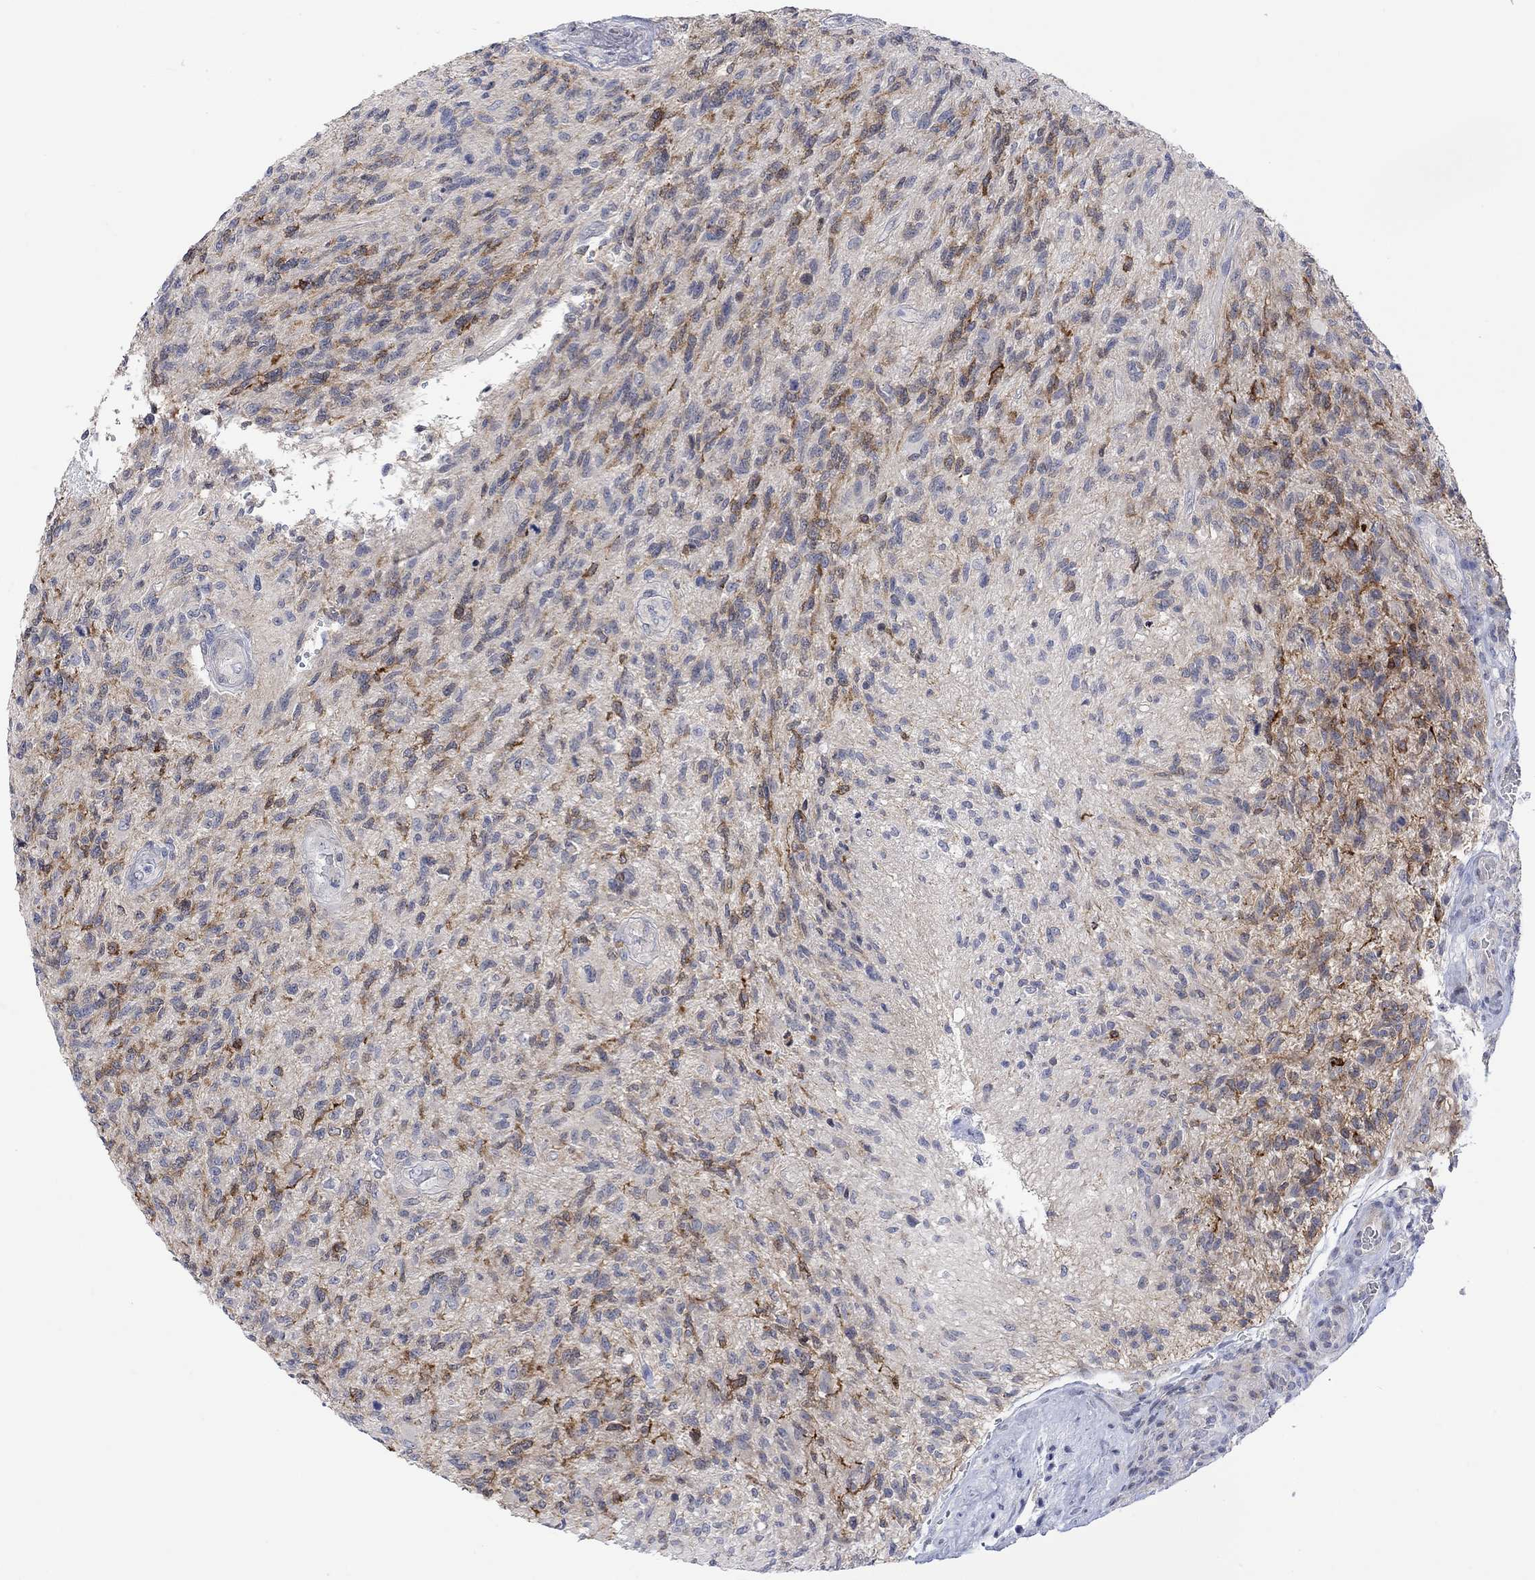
{"staining": {"intensity": "moderate", "quantity": "<25%", "location": "cytoplasmic/membranous"}, "tissue": "glioma", "cell_type": "Tumor cells", "image_type": "cancer", "snomed": [{"axis": "morphology", "description": "Glioma, malignant, High grade"}, {"axis": "topography", "description": "Brain"}], "caption": "Protein expression analysis of human malignant glioma (high-grade) reveals moderate cytoplasmic/membranous staining in approximately <25% of tumor cells.", "gene": "DCX", "patient": {"sex": "male", "age": 56}}